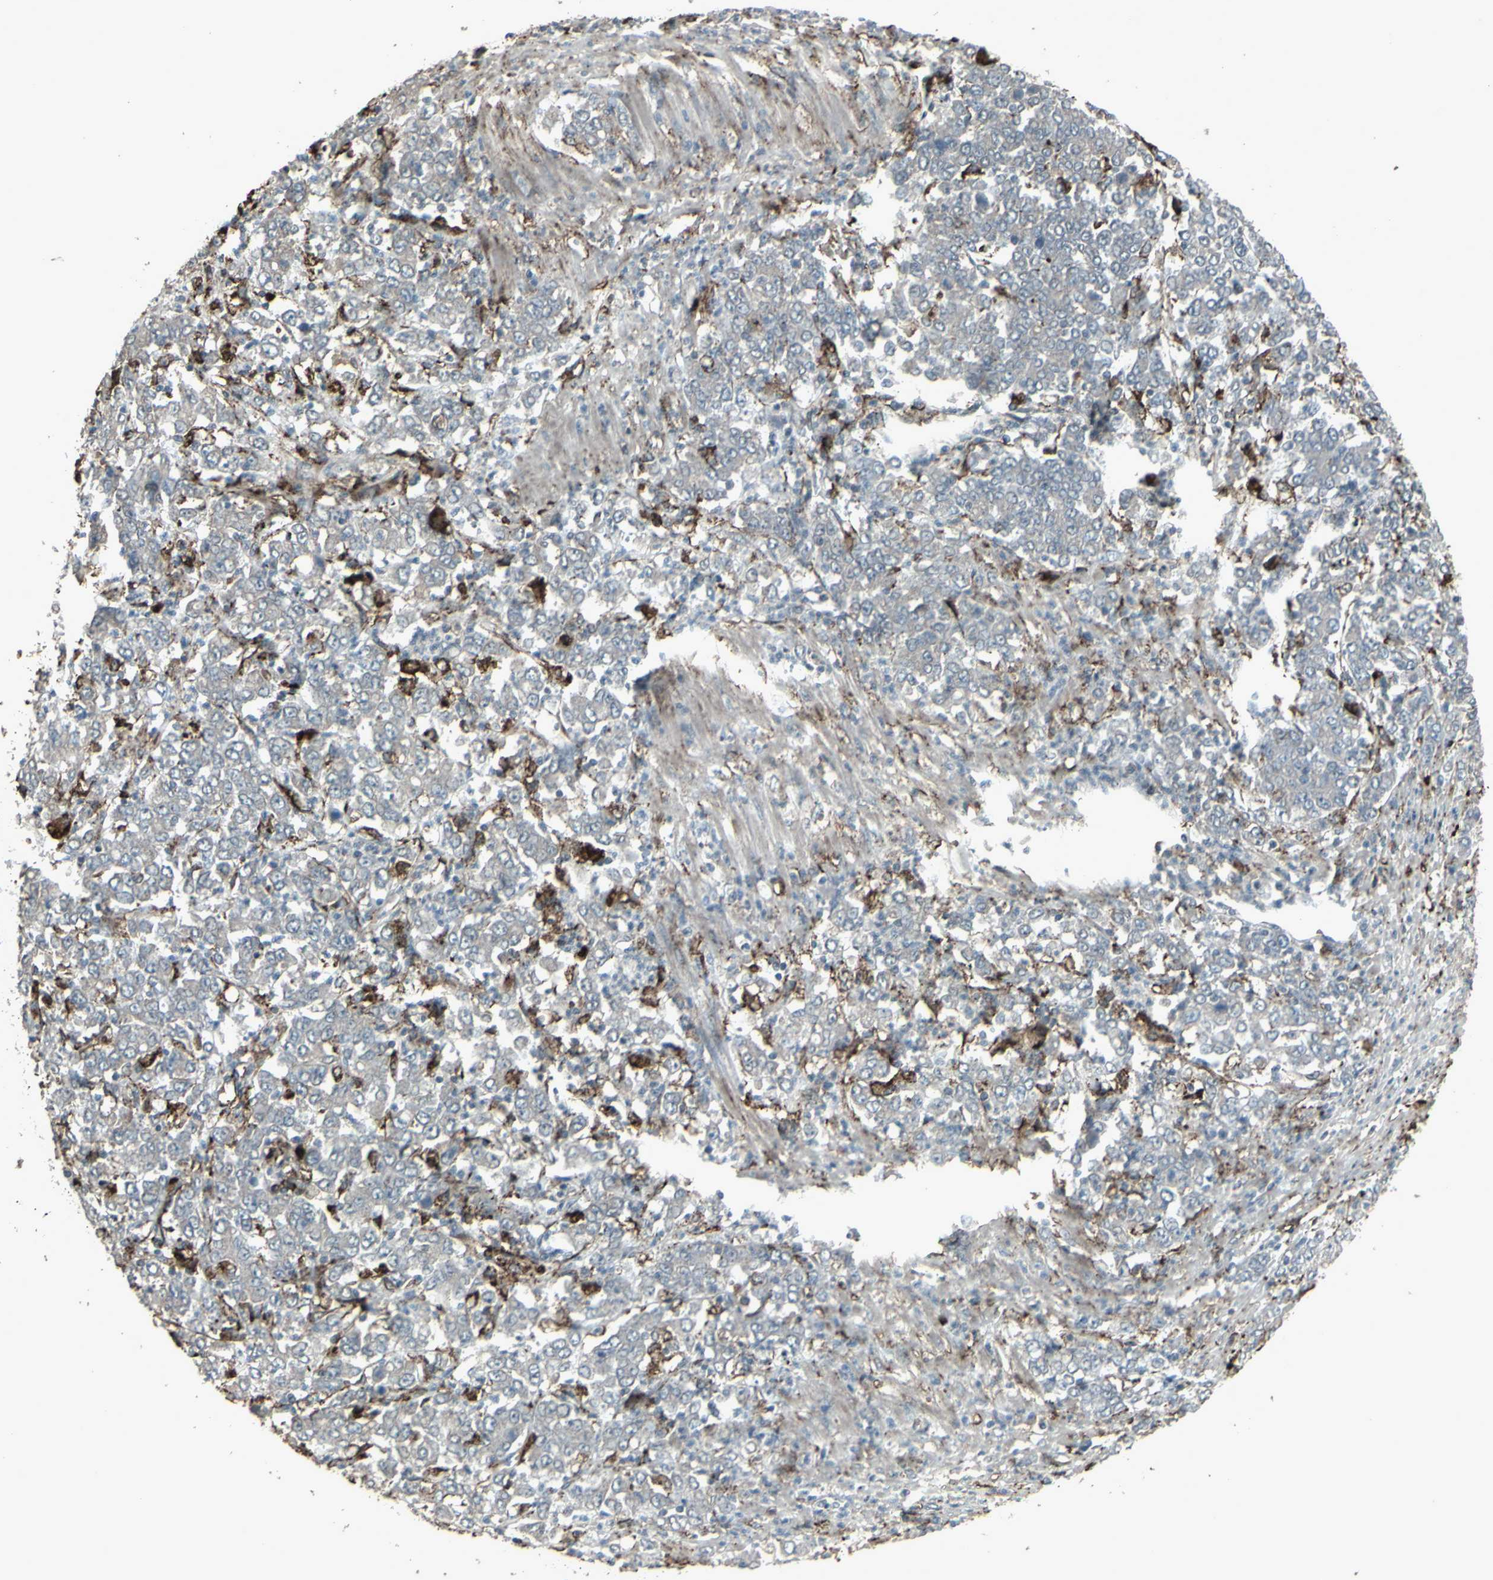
{"staining": {"intensity": "negative", "quantity": "none", "location": "none"}, "tissue": "stomach cancer", "cell_type": "Tumor cells", "image_type": "cancer", "snomed": [{"axis": "morphology", "description": "Adenocarcinoma, NOS"}, {"axis": "topography", "description": "Stomach, lower"}], "caption": "DAB immunohistochemical staining of human stomach cancer displays no significant staining in tumor cells.", "gene": "SMO", "patient": {"sex": "female", "age": 71}}